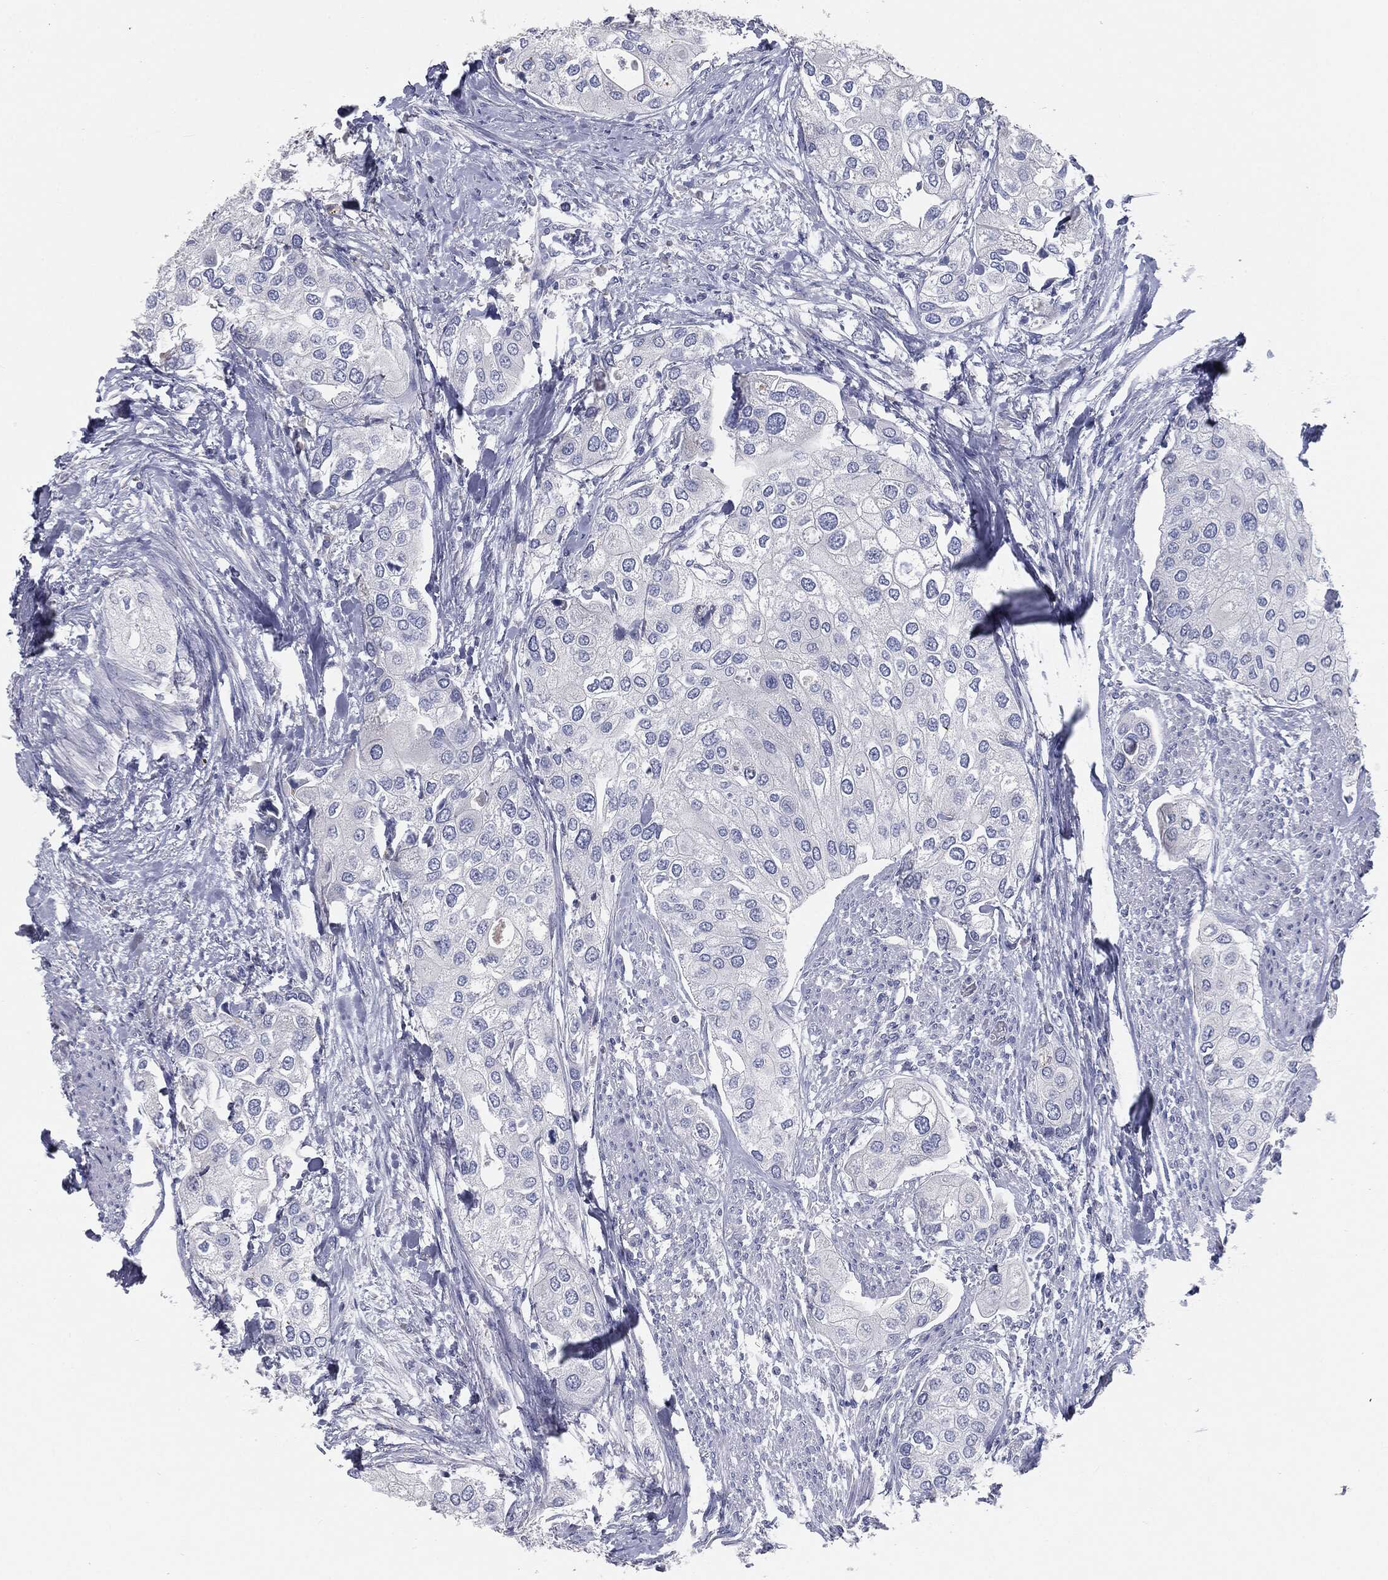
{"staining": {"intensity": "negative", "quantity": "none", "location": "none"}, "tissue": "urothelial cancer", "cell_type": "Tumor cells", "image_type": "cancer", "snomed": [{"axis": "morphology", "description": "Urothelial carcinoma, High grade"}, {"axis": "topography", "description": "Urinary bladder"}], "caption": "High-grade urothelial carcinoma was stained to show a protein in brown. There is no significant staining in tumor cells.", "gene": "CAV3", "patient": {"sex": "male", "age": 64}}